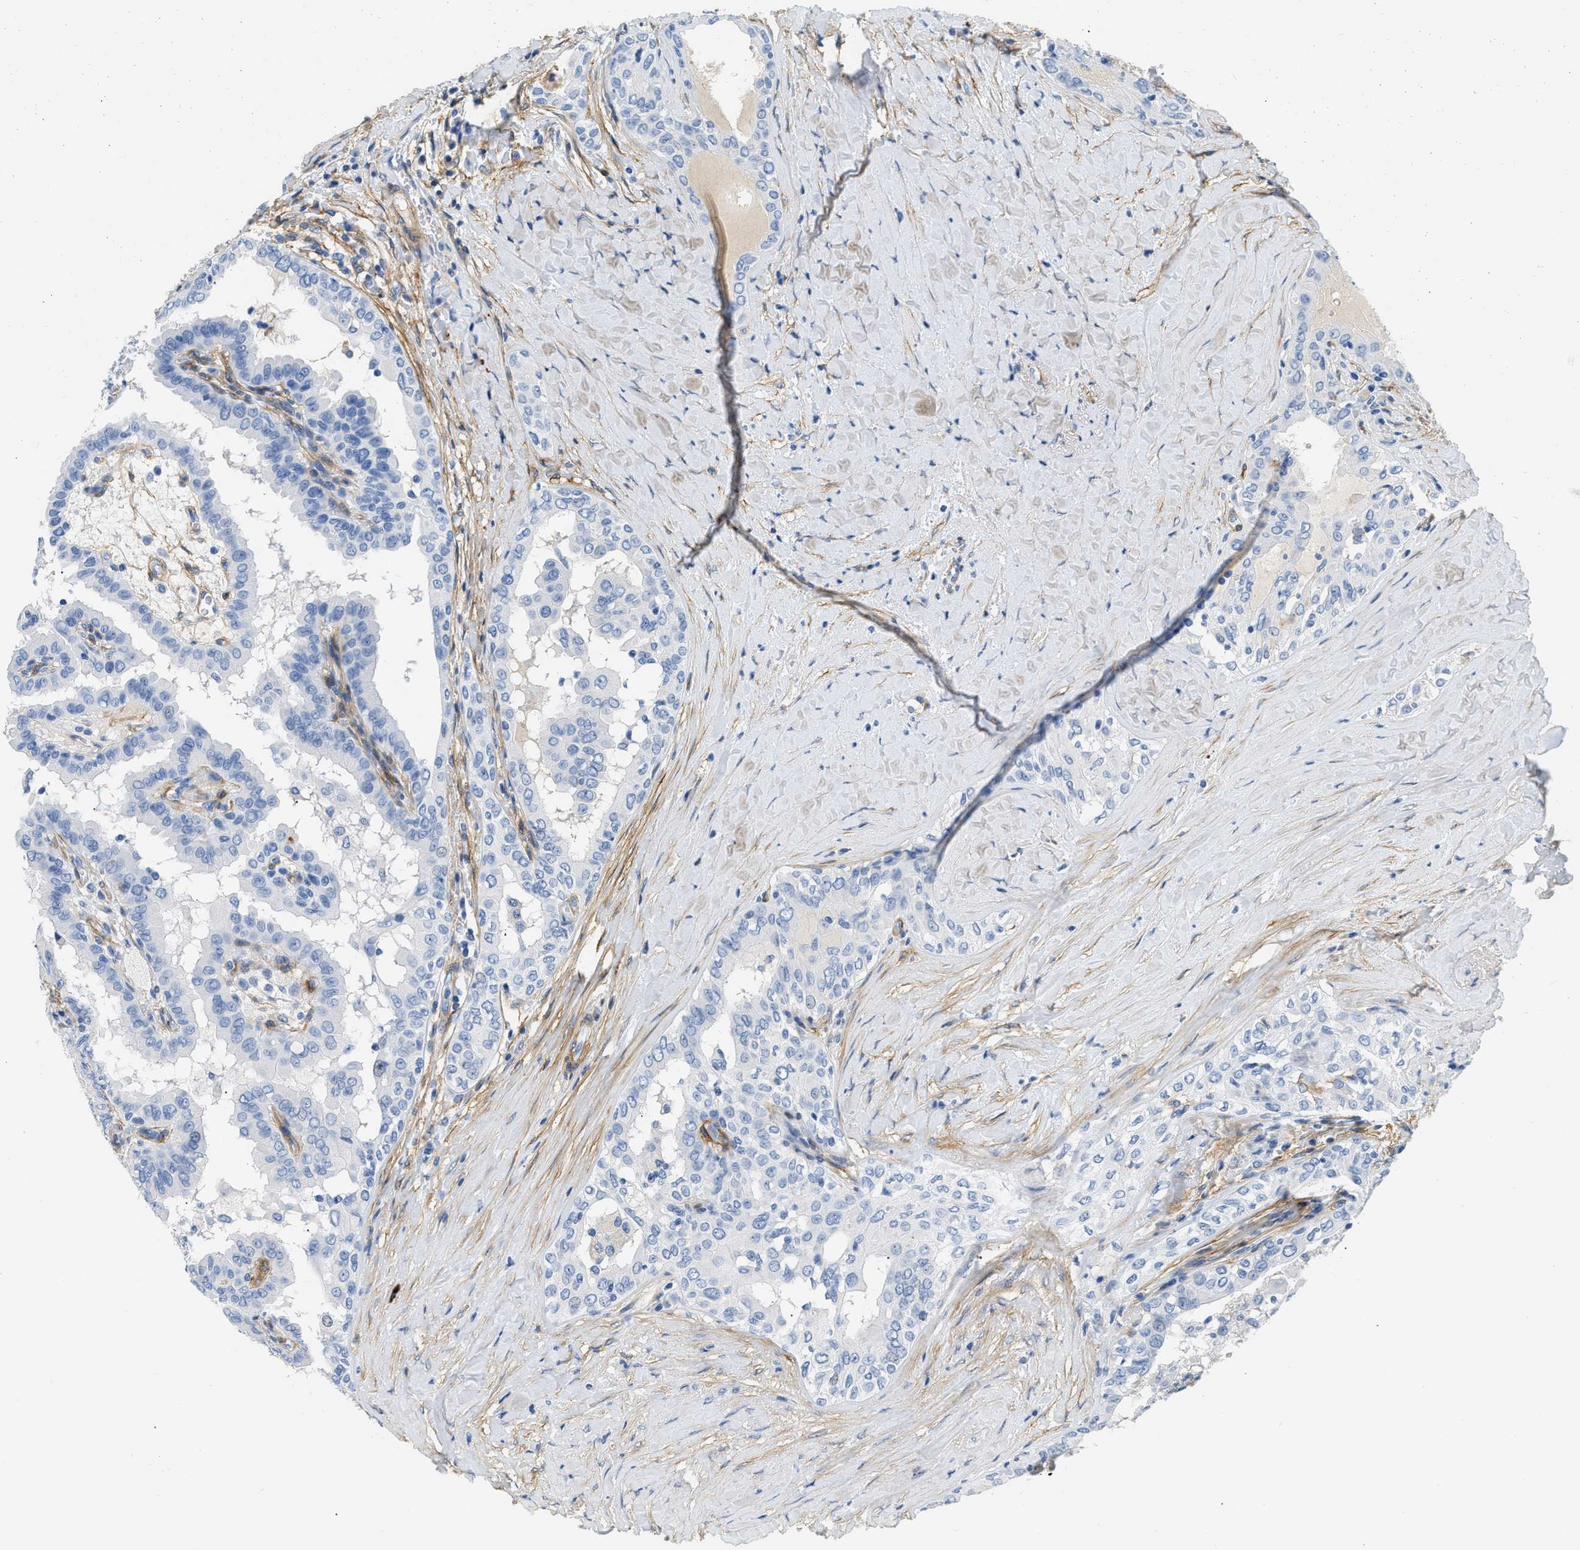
{"staining": {"intensity": "negative", "quantity": "none", "location": "none"}, "tissue": "thyroid cancer", "cell_type": "Tumor cells", "image_type": "cancer", "snomed": [{"axis": "morphology", "description": "Papillary adenocarcinoma, NOS"}, {"axis": "topography", "description": "Thyroid gland"}], "caption": "An image of human thyroid cancer is negative for staining in tumor cells. (DAB immunohistochemistry, high magnification).", "gene": "PDGFRB", "patient": {"sex": "male", "age": 33}}